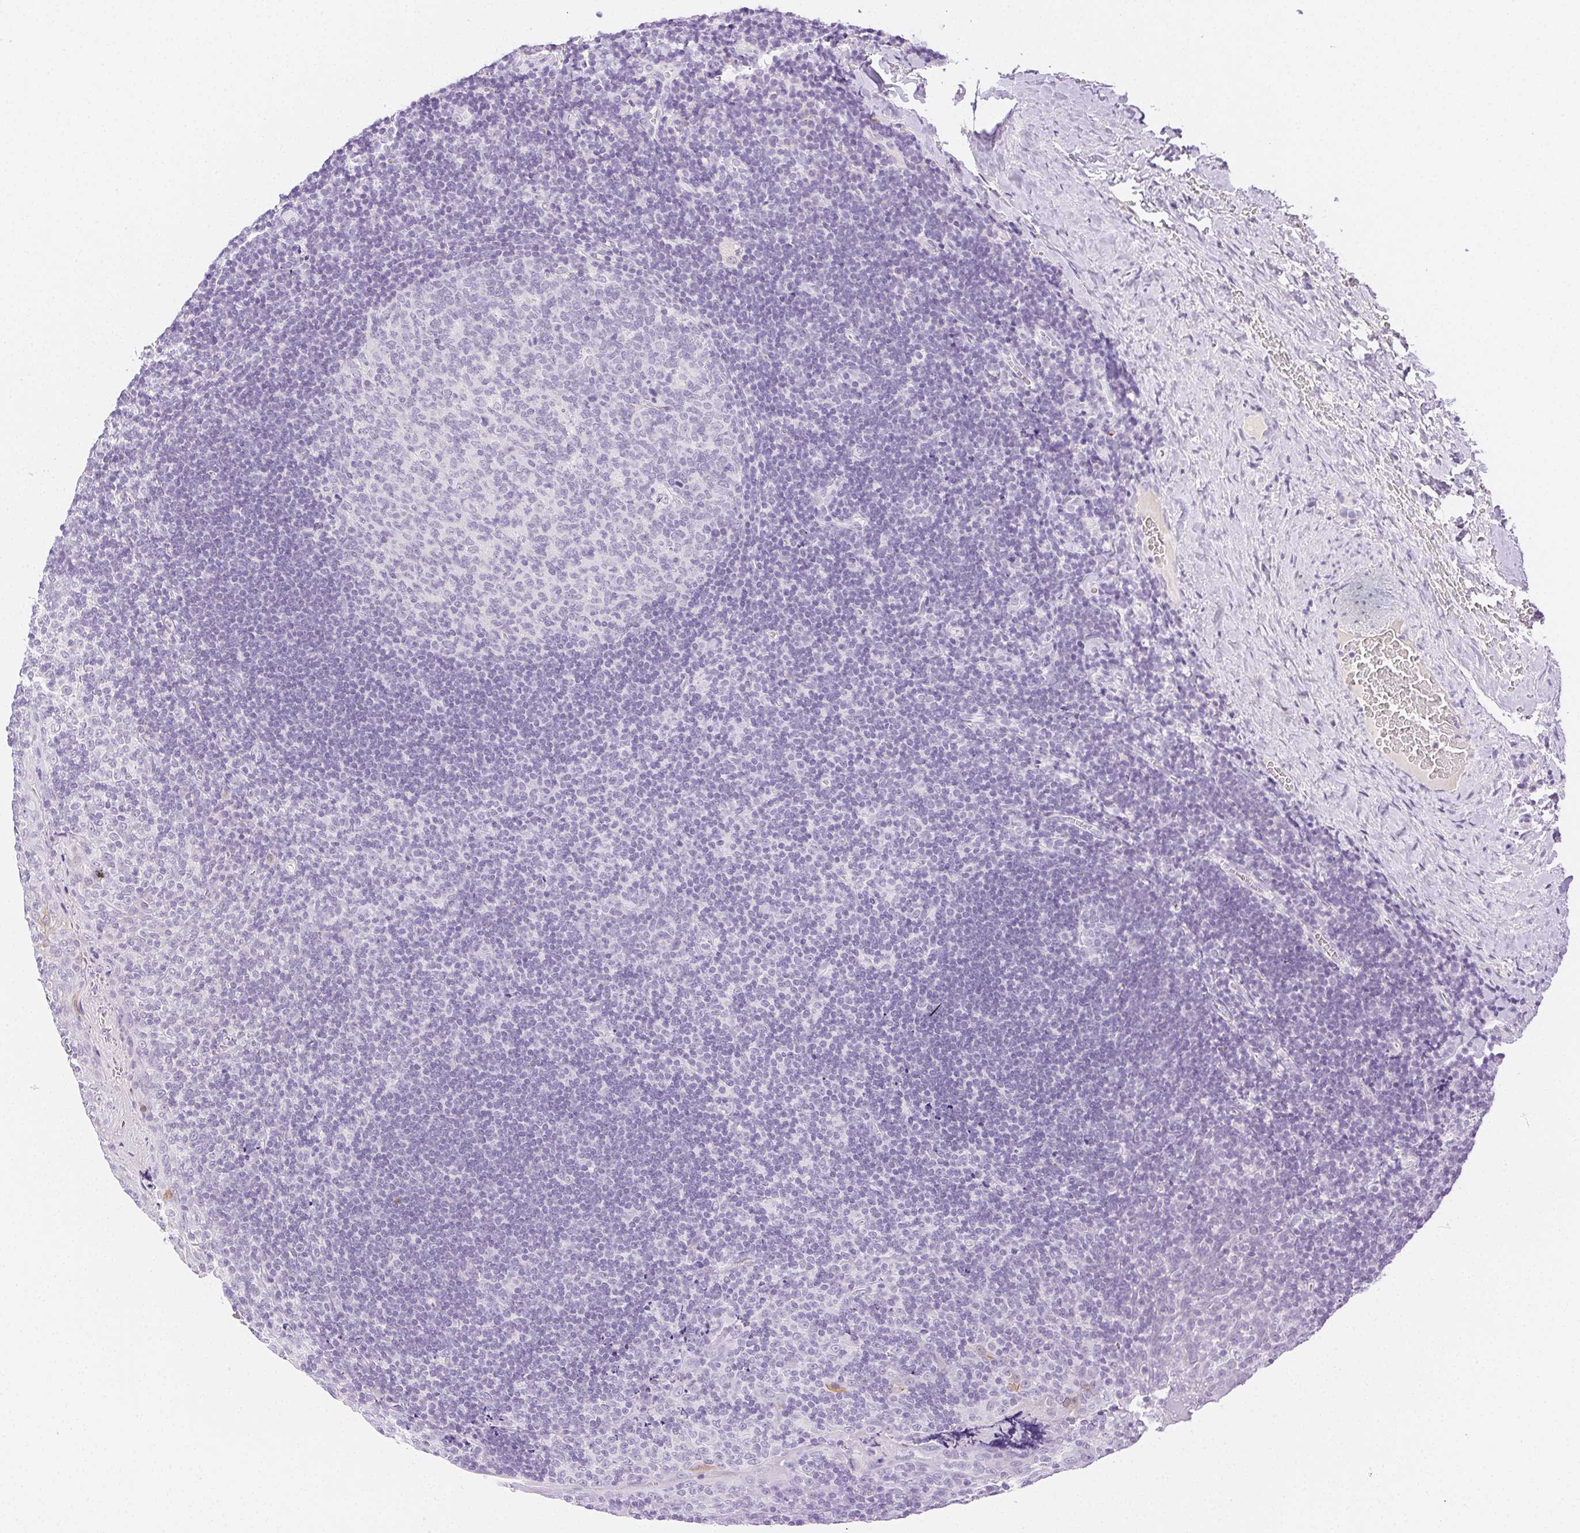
{"staining": {"intensity": "negative", "quantity": "none", "location": "none"}, "tissue": "tonsil", "cell_type": "Germinal center cells", "image_type": "normal", "snomed": [{"axis": "morphology", "description": "Normal tissue, NOS"}, {"axis": "morphology", "description": "Inflammation, NOS"}, {"axis": "topography", "description": "Tonsil"}], "caption": "Germinal center cells show no significant positivity in benign tonsil. The staining was performed using DAB (3,3'-diaminobenzidine) to visualize the protein expression in brown, while the nuclei were stained in blue with hematoxylin (Magnification: 20x).", "gene": "SPACA4", "patient": {"sex": "female", "age": 31}}